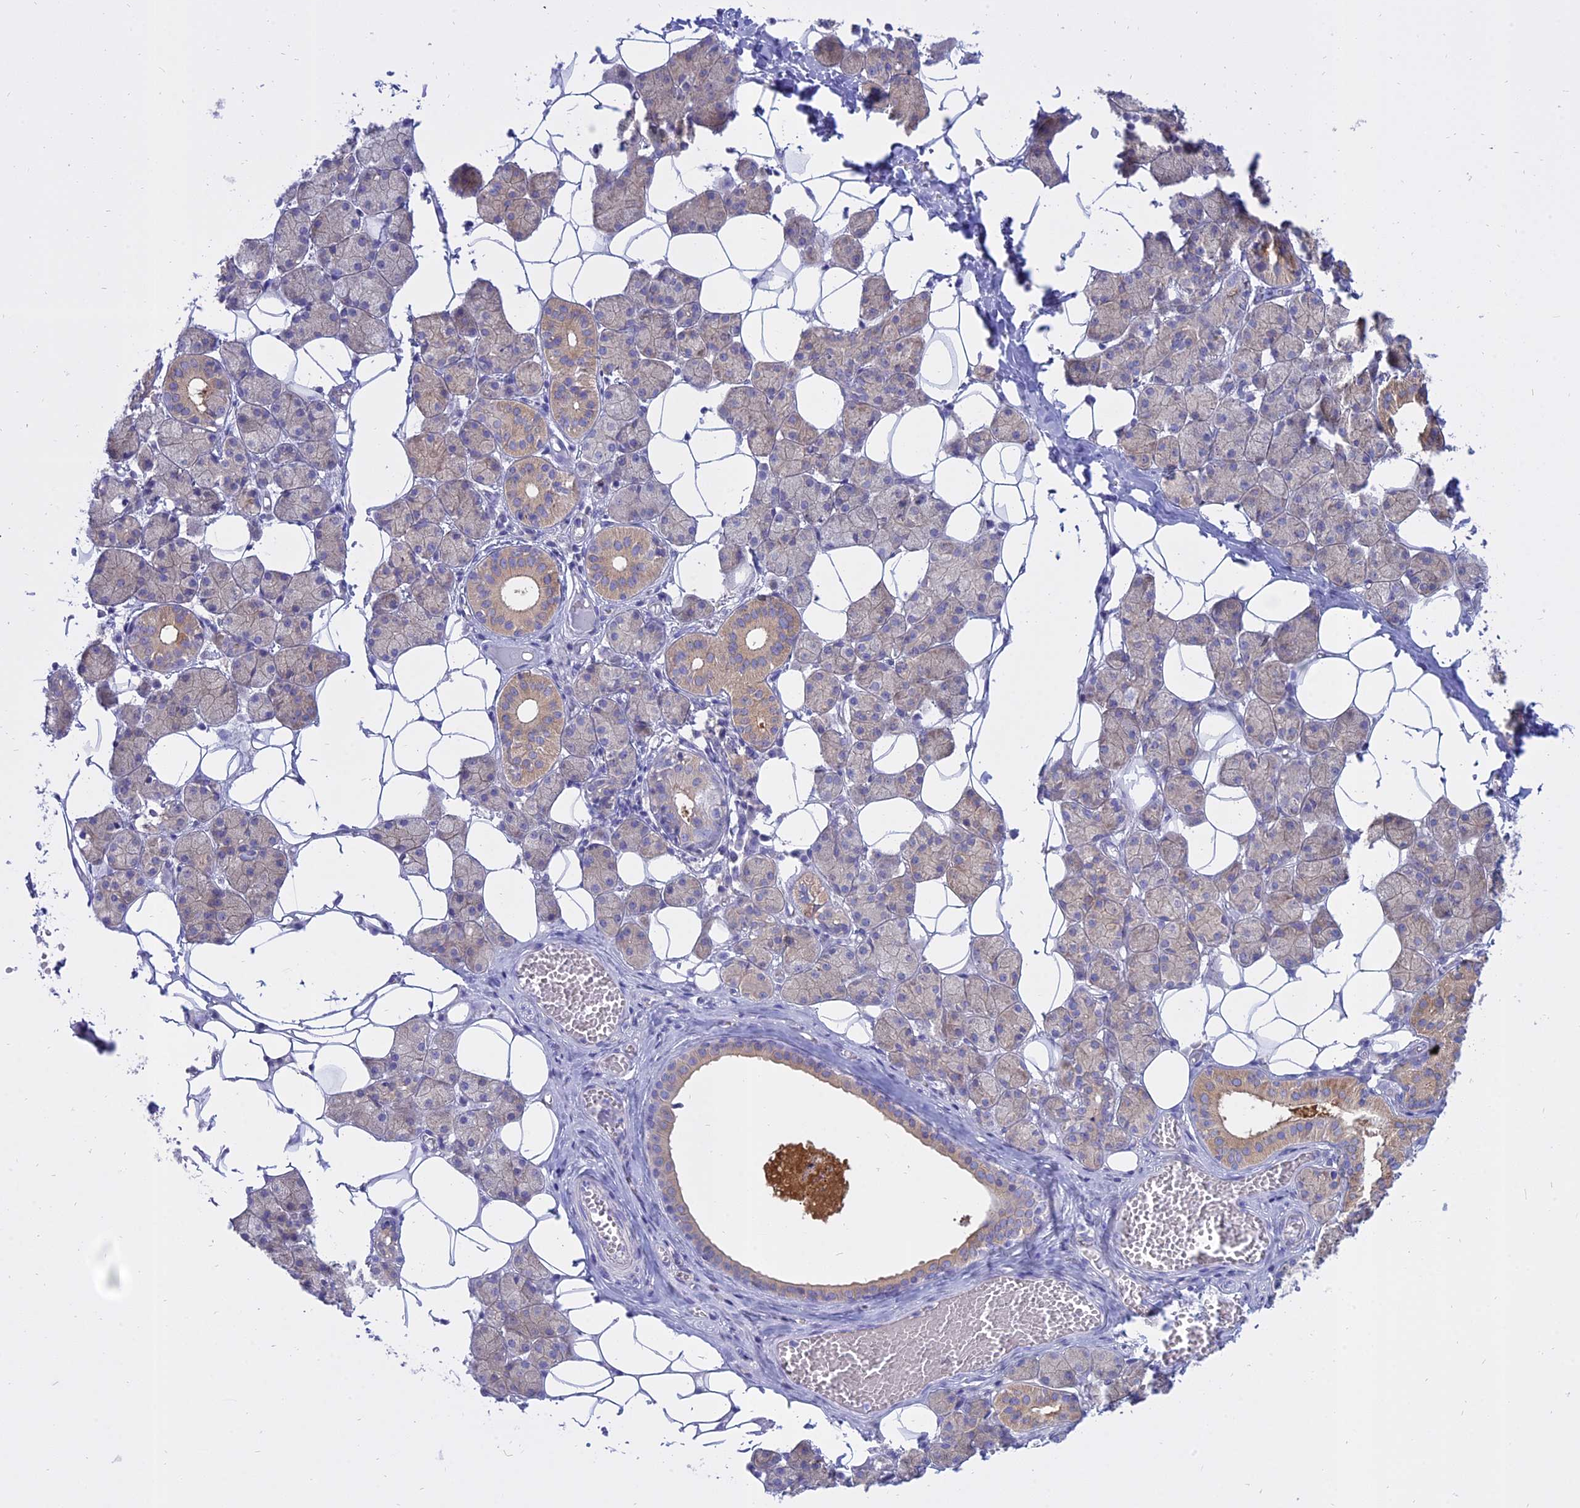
{"staining": {"intensity": "weak", "quantity": "25%-75%", "location": "cytoplasmic/membranous"}, "tissue": "salivary gland", "cell_type": "Glandular cells", "image_type": "normal", "snomed": [{"axis": "morphology", "description": "Normal tissue, NOS"}, {"axis": "topography", "description": "Salivary gland"}], "caption": "Immunohistochemistry (IHC) image of normal salivary gland: salivary gland stained using immunohistochemistry (IHC) reveals low levels of weak protein expression localized specifically in the cytoplasmic/membranous of glandular cells, appearing as a cytoplasmic/membranous brown color.", "gene": "AHCYL1", "patient": {"sex": "female", "age": 33}}